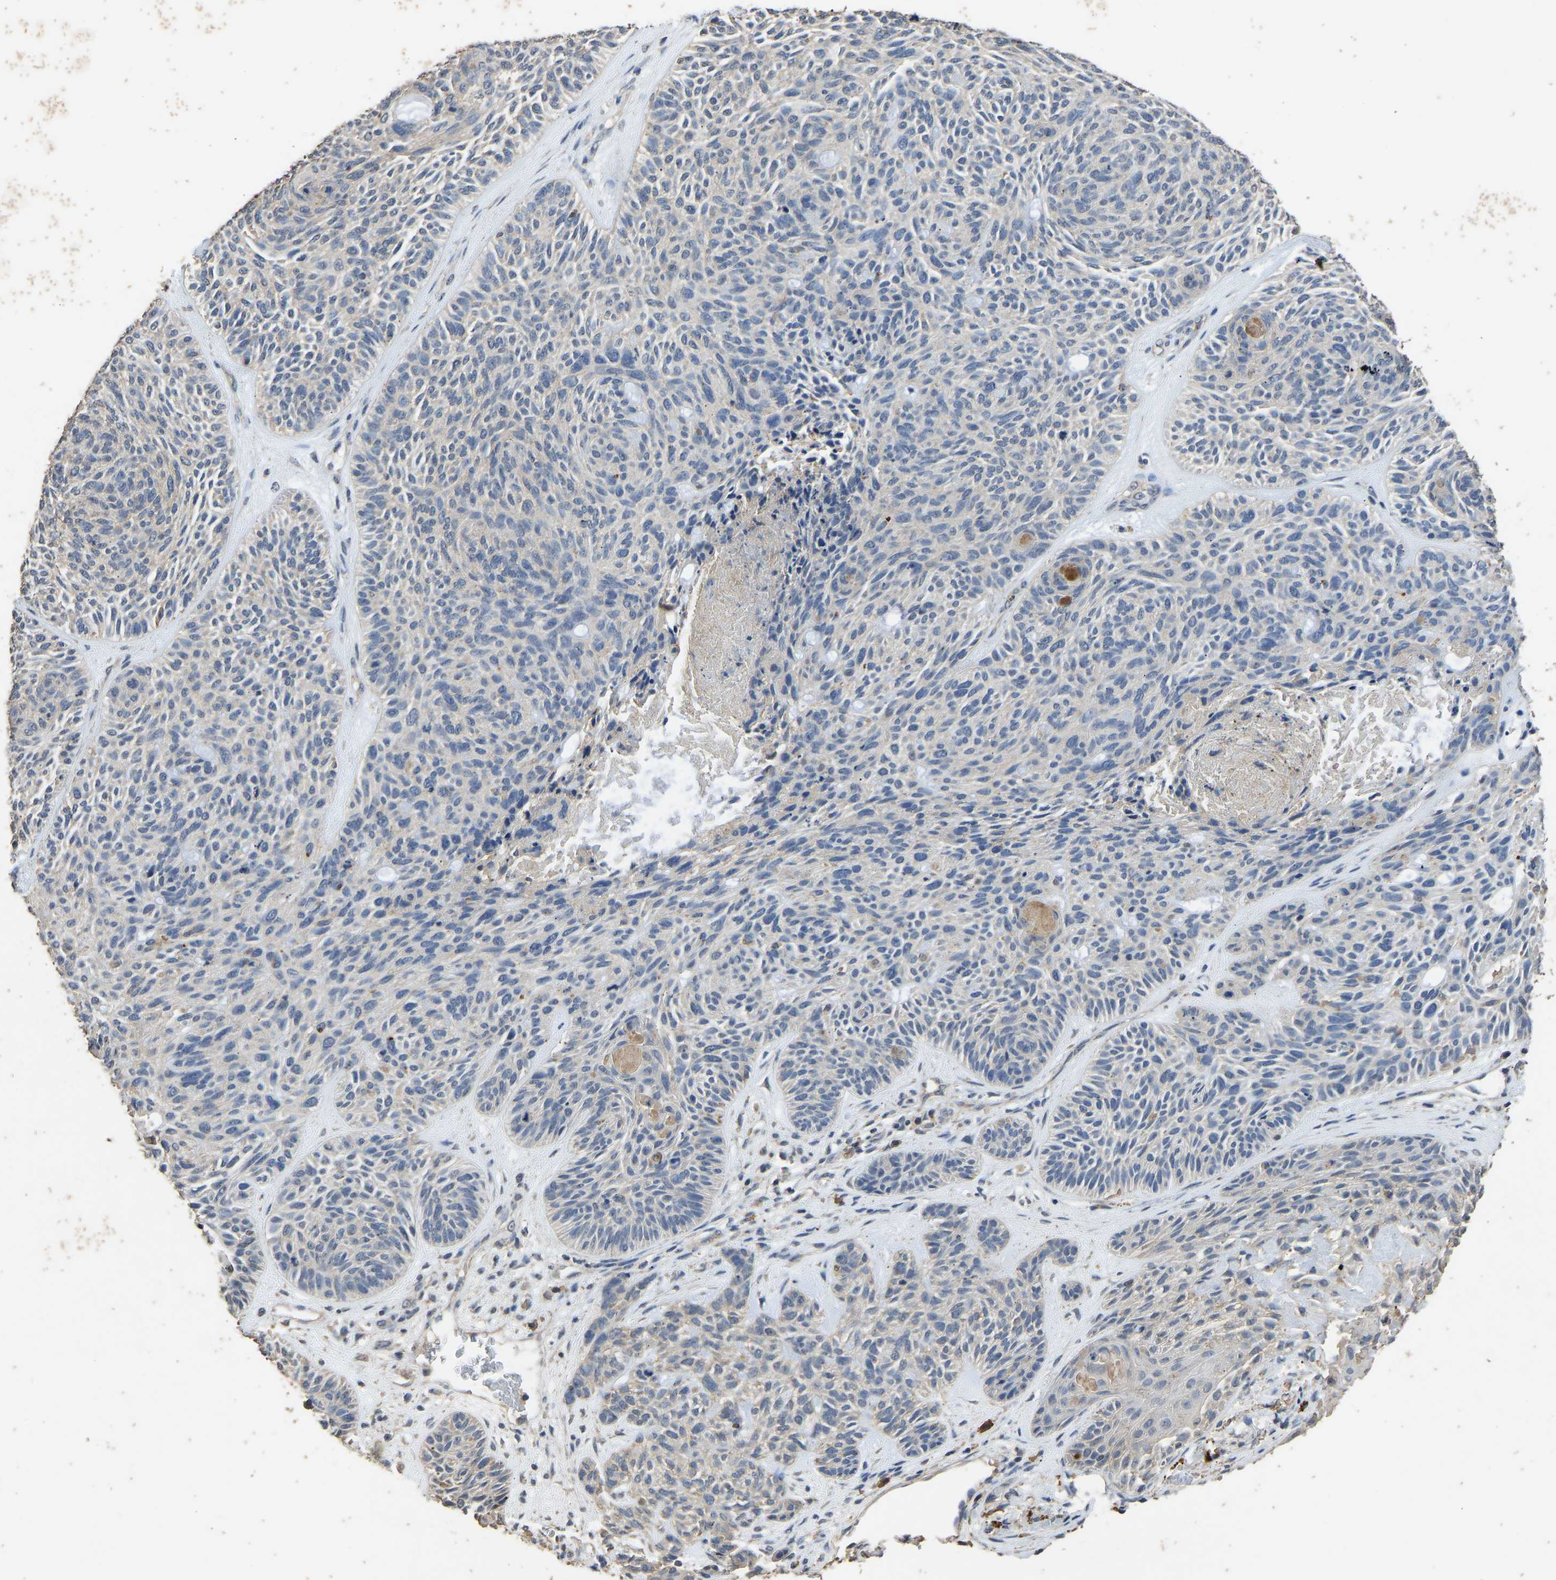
{"staining": {"intensity": "weak", "quantity": "<25%", "location": "cytoplasmic/membranous"}, "tissue": "skin cancer", "cell_type": "Tumor cells", "image_type": "cancer", "snomed": [{"axis": "morphology", "description": "Basal cell carcinoma"}, {"axis": "topography", "description": "Skin"}], "caption": "Immunohistochemical staining of human skin basal cell carcinoma reveals no significant expression in tumor cells.", "gene": "CIDEC", "patient": {"sex": "male", "age": 55}}